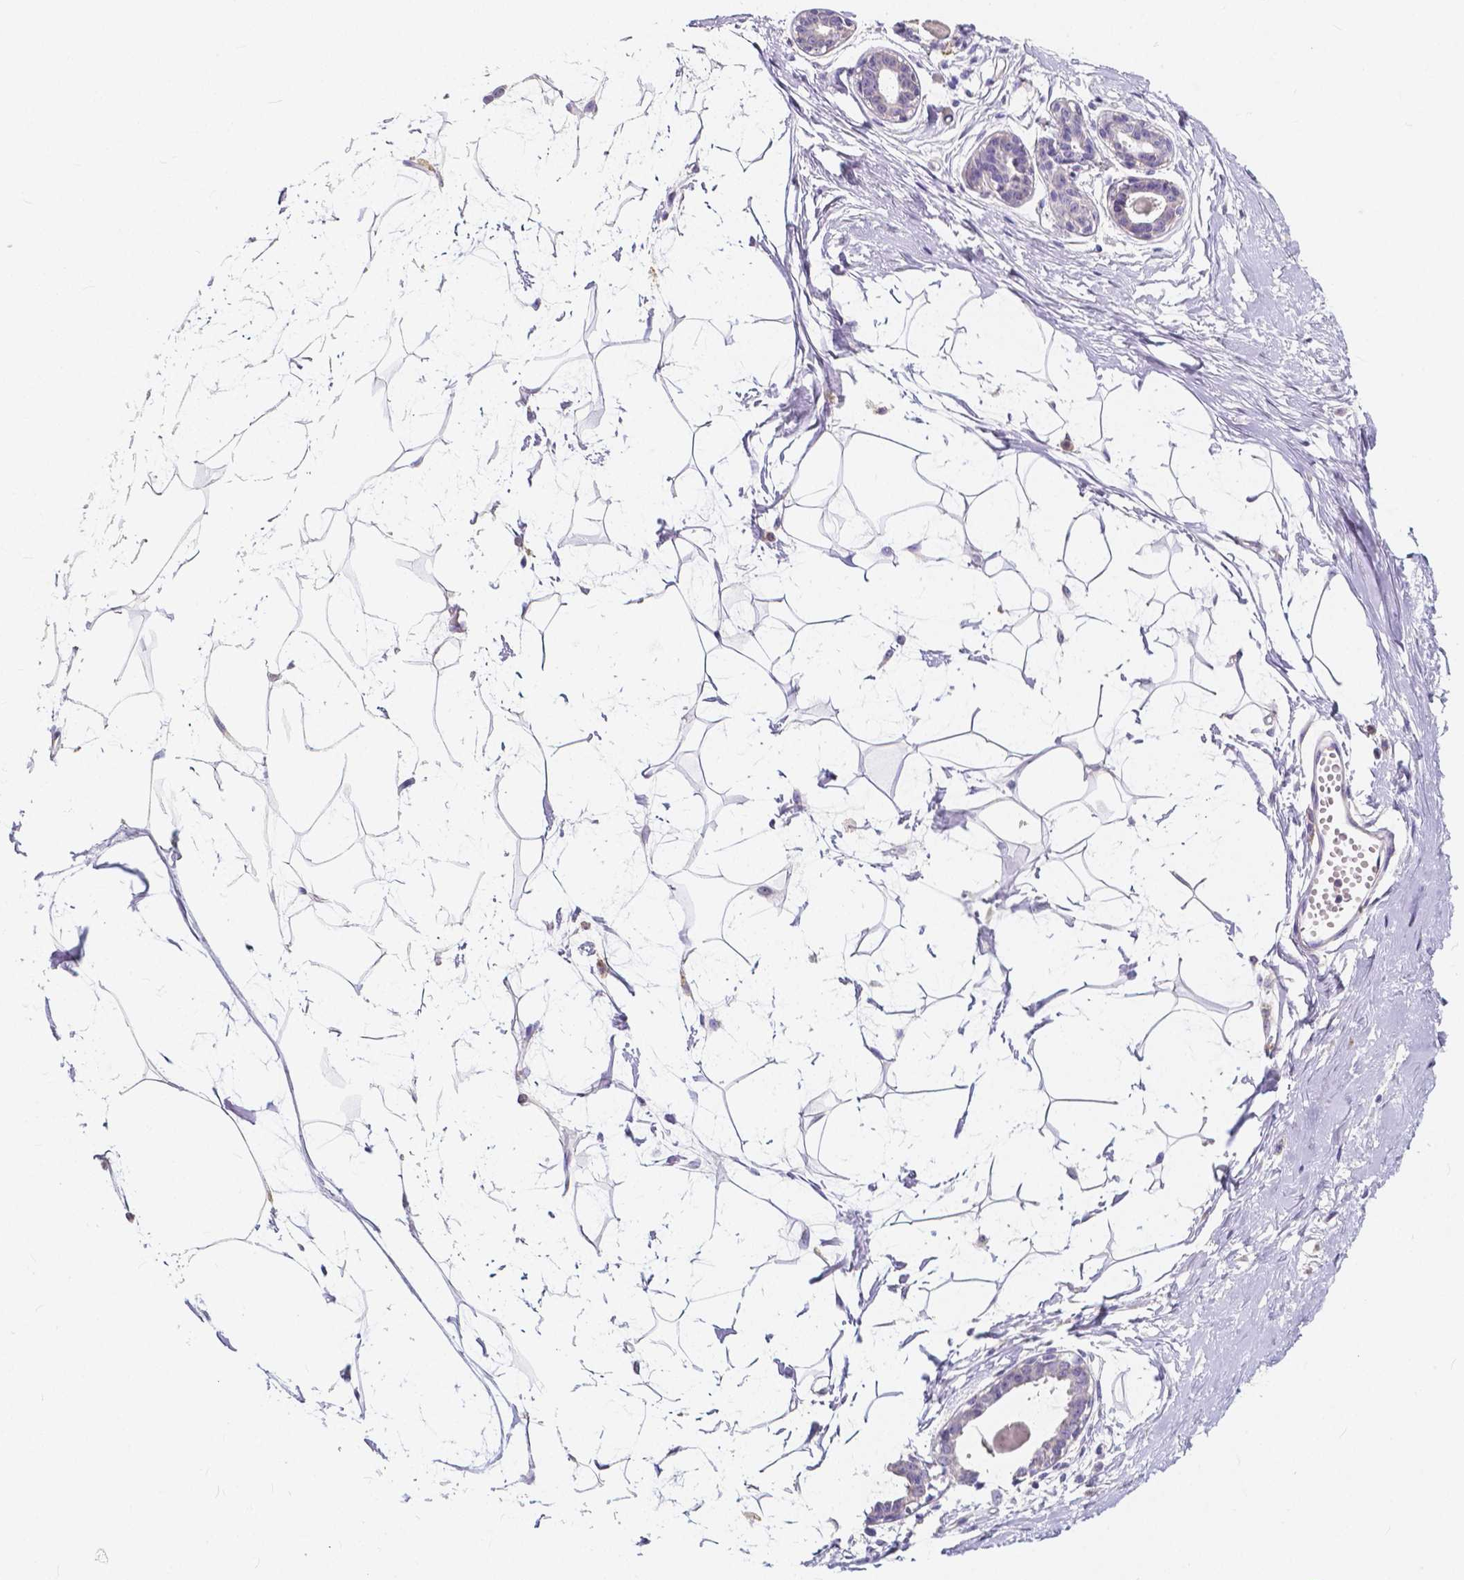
{"staining": {"intensity": "negative", "quantity": "none", "location": "none"}, "tissue": "breast", "cell_type": "Adipocytes", "image_type": "normal", "snomed": [{"axis": "morphology", "description": "Normal tissue, NOS"}, {"axis": "topography", "description": "Breast"}], "caption": "Histopathology image shows no significant protein staining in adipocytes of unremarkable breast.", "gene": "ACP5", "patient": {"sex": "female", "age": 45}}